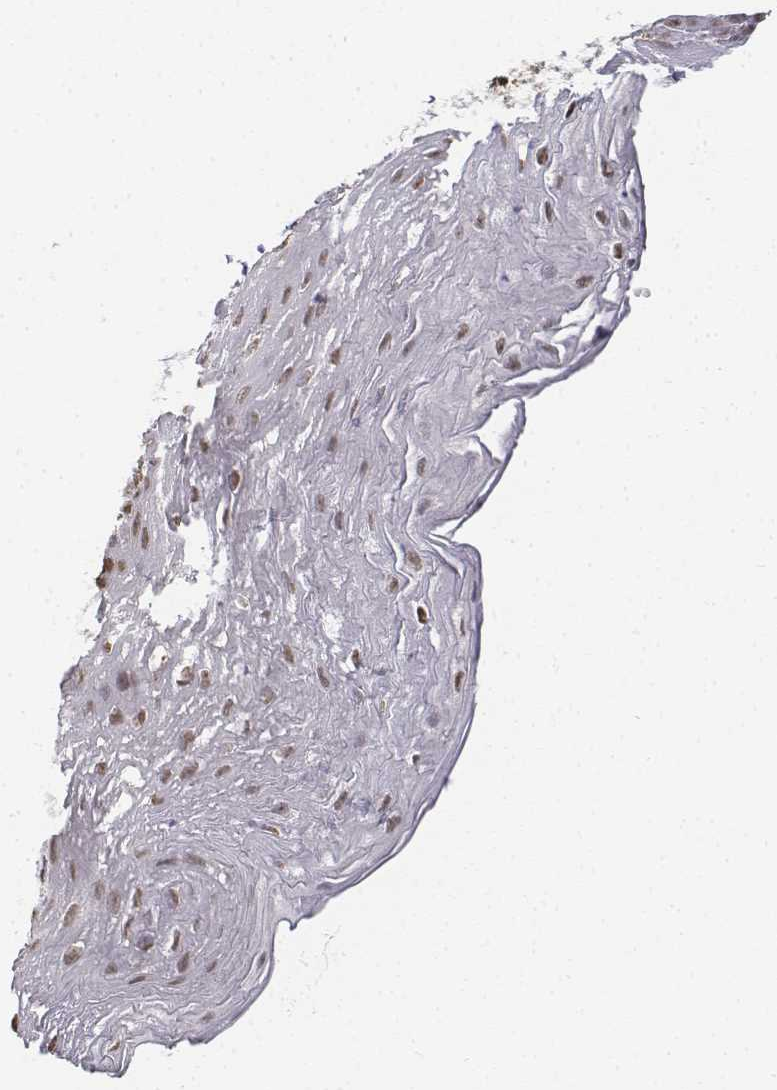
{"staining": {"intensity": "weak", "quantity": "<25%", "location": "nuclear"}, "tissue": "esophagus", "cell_type": "Squamous epithelial cells", "image_type": "normal", "snomed": [{"axis": "morphology", "description": "Normal tissue, NOS"}, {"axis": "topography", "description": "Esophagus"}], "caption": "Squamous epithelial cells are negative for protein expression in benign human esophagus. The staining was performed using DAB (3,3'-diaminobenzidine) to visualize the protein expression in brown, while the nuclei were stained in blue with hematoxylin (Magnification: 20x).", "gene": "CD3E", "patient": {"sex": "female", "age": 81}}